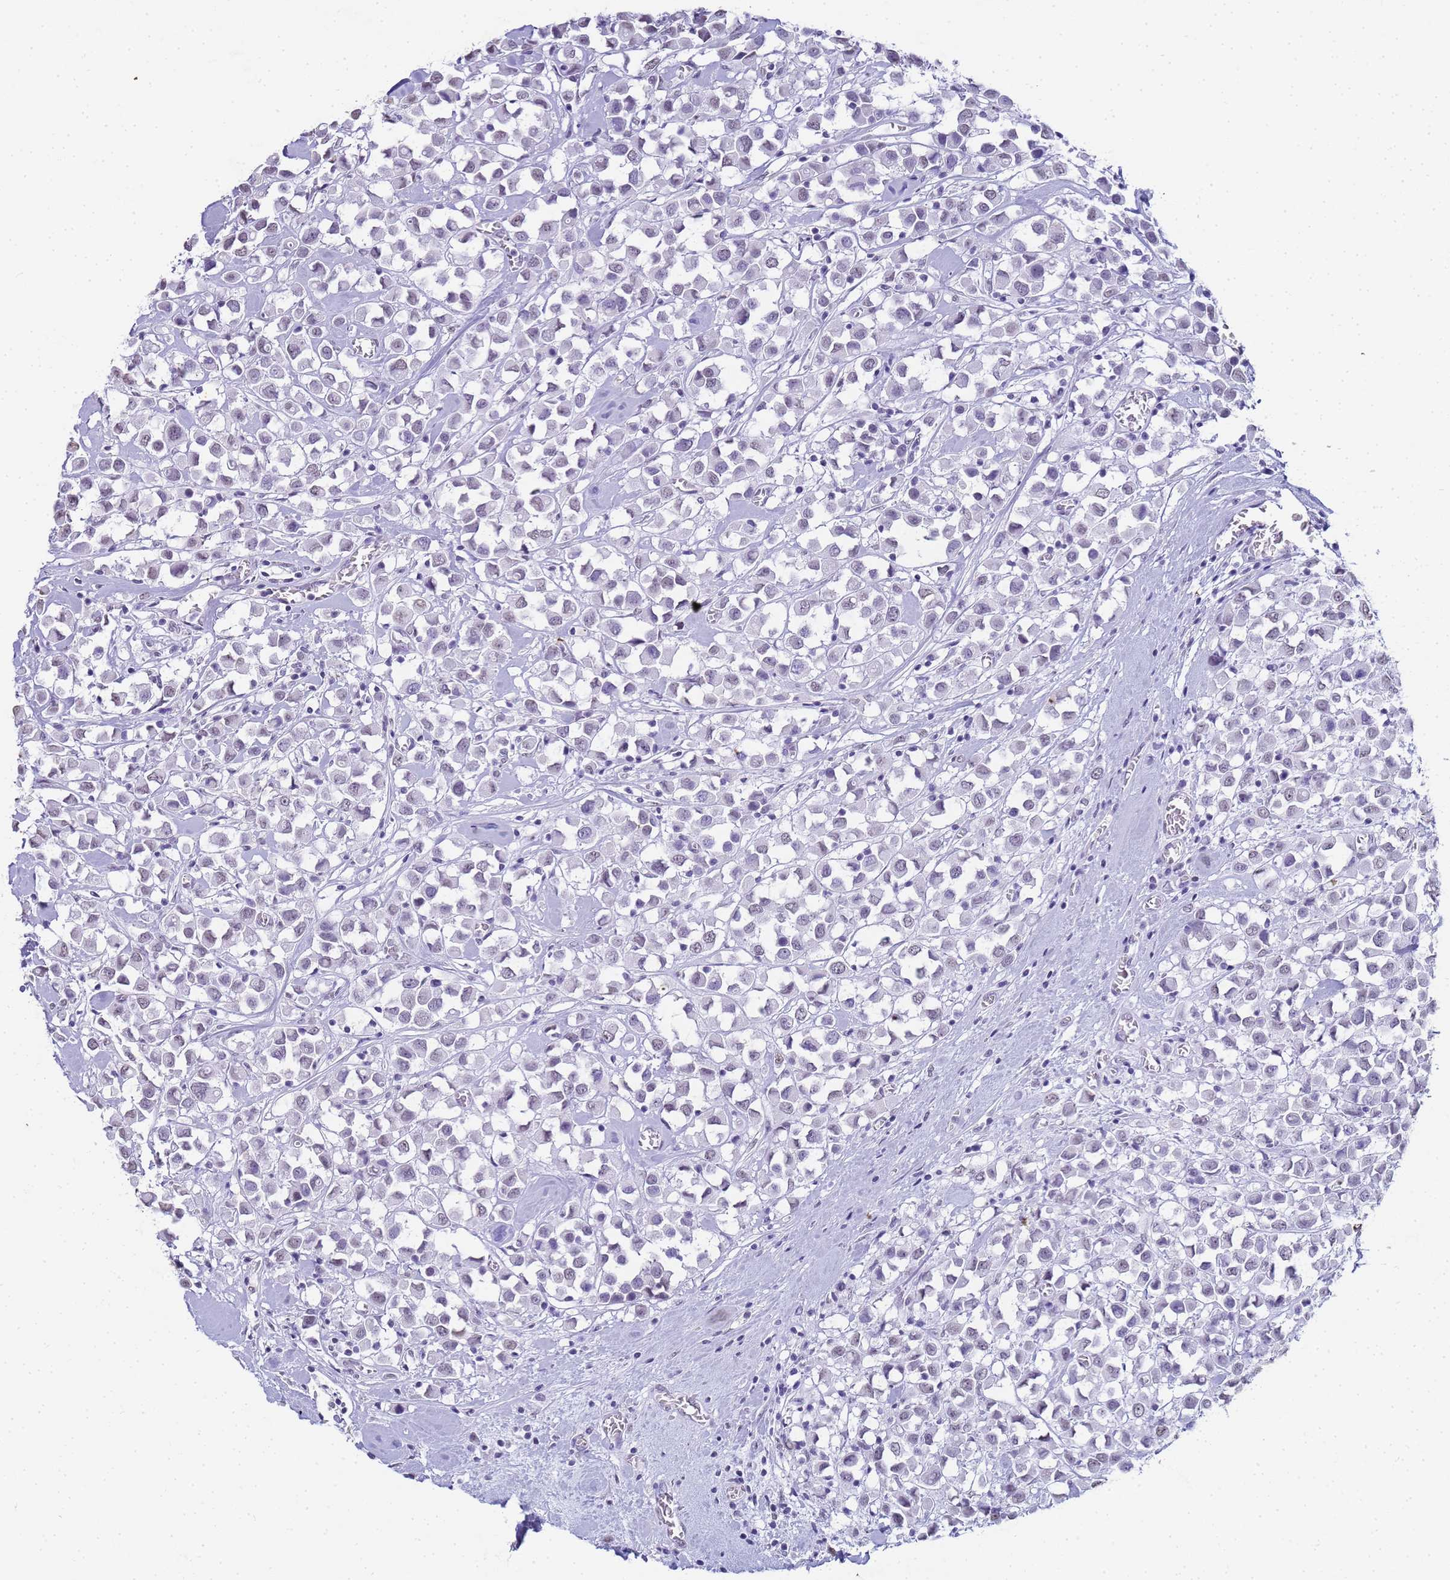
{"staining": {"intensity": "negative", "quantity": "none", "location": "none"}, "tissue": "breast cancer", "cell_type": "Tumor cells", "image_type": "cancer", "snomed": [{"axis": "morphology", "description": "Duct carcinoma"}, {"axis": "topography", "description": "Breast"}], "caption": "The micrograph demonstrates no staining of tumor cells in breast infiltrating ductal carcinoma.", "gene": "SLC7A9", "patient": {"sex": "female", "age": 61}}